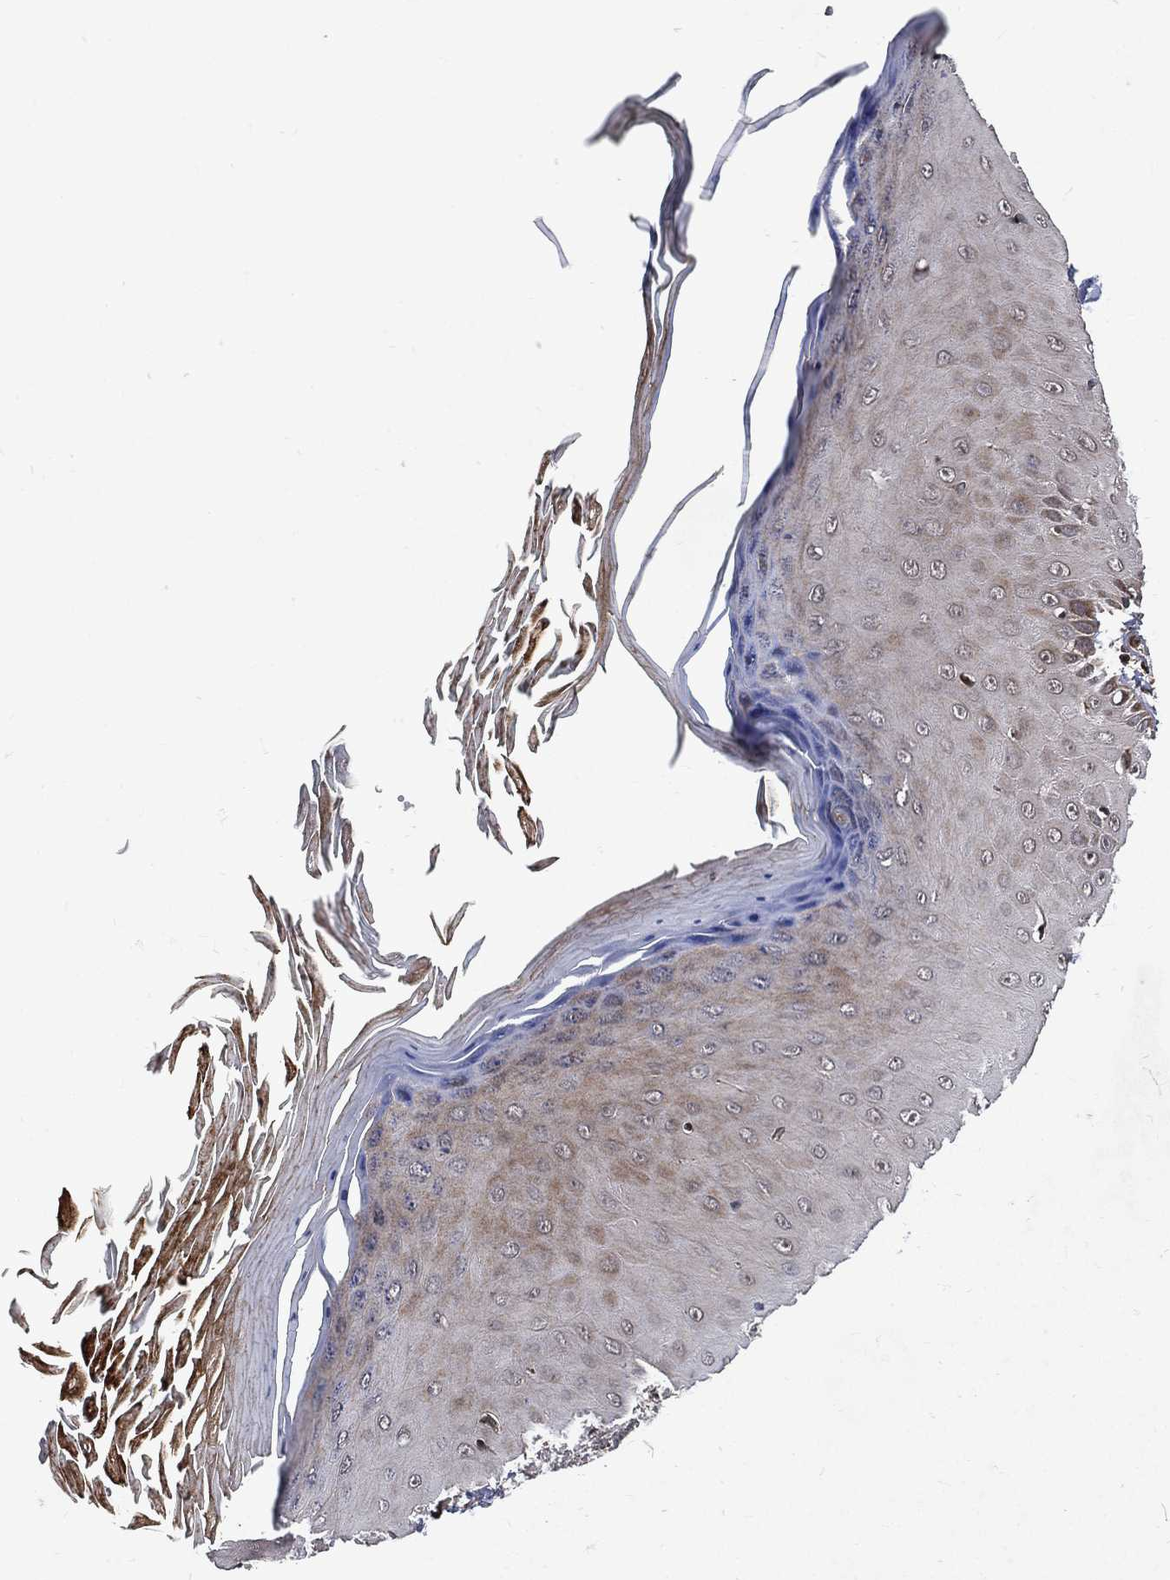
{"staining": {"intensity": "negative", "quantity": "none", "location": "none"}, "tissue": "skin cancer", "cell_type": "Tumor cells", "image_type": "cancer", "snomed": [{"axis": "morphology", "description": "Inflammation, NOS"}, {"axis": "morphology", "description": "Squamous cell carcinoma, NOS"}, {"axis": "topography", "description": "Skin"}], "caption": "The image shows no staining of tumor cells in skin squamous cell carcinoma.", "gene": "RAB11FIP4", "patient": {"sex": "male", "age": 70}}